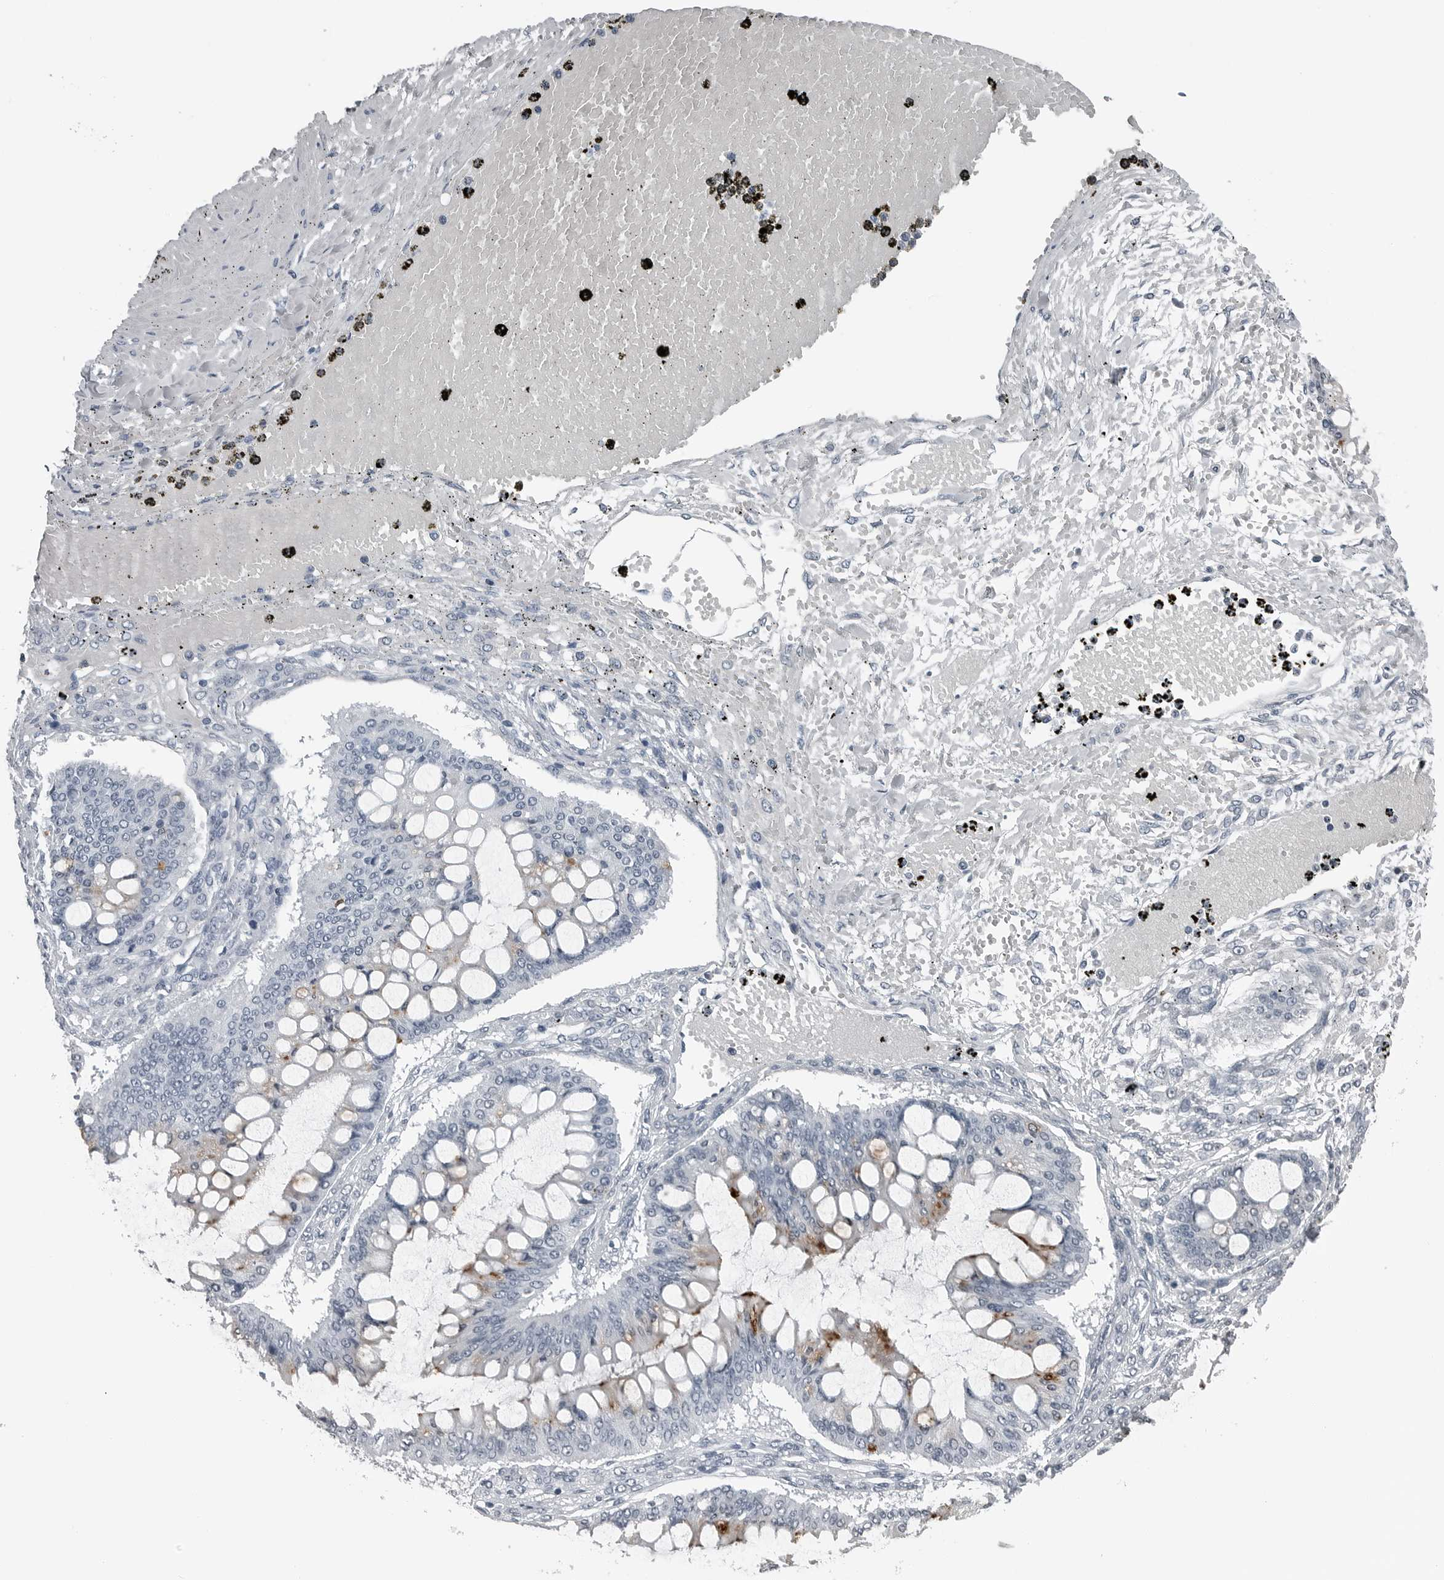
{"staining": {"intensity": "moderate", "quantity": "<25%", "location": "cytoplasmic/membranous"}, "tissue": "ovarian cancer", "cell_type": "Tumor cells", "image_type": "cancer", "snomed": [{"axis": "morphology", "description": "Cystadenocarcinoma, mucinous, NOS"}, {"axis": "topography", "description": "Ovary"}], "caption": "IHC of ovarian cancer demonstrates low levels of moderate cytoplasmic/membranous staining in about <25% of tumor cells.", "gene": "SPINK1", "patient": {"sex": "female", "age": 73}}